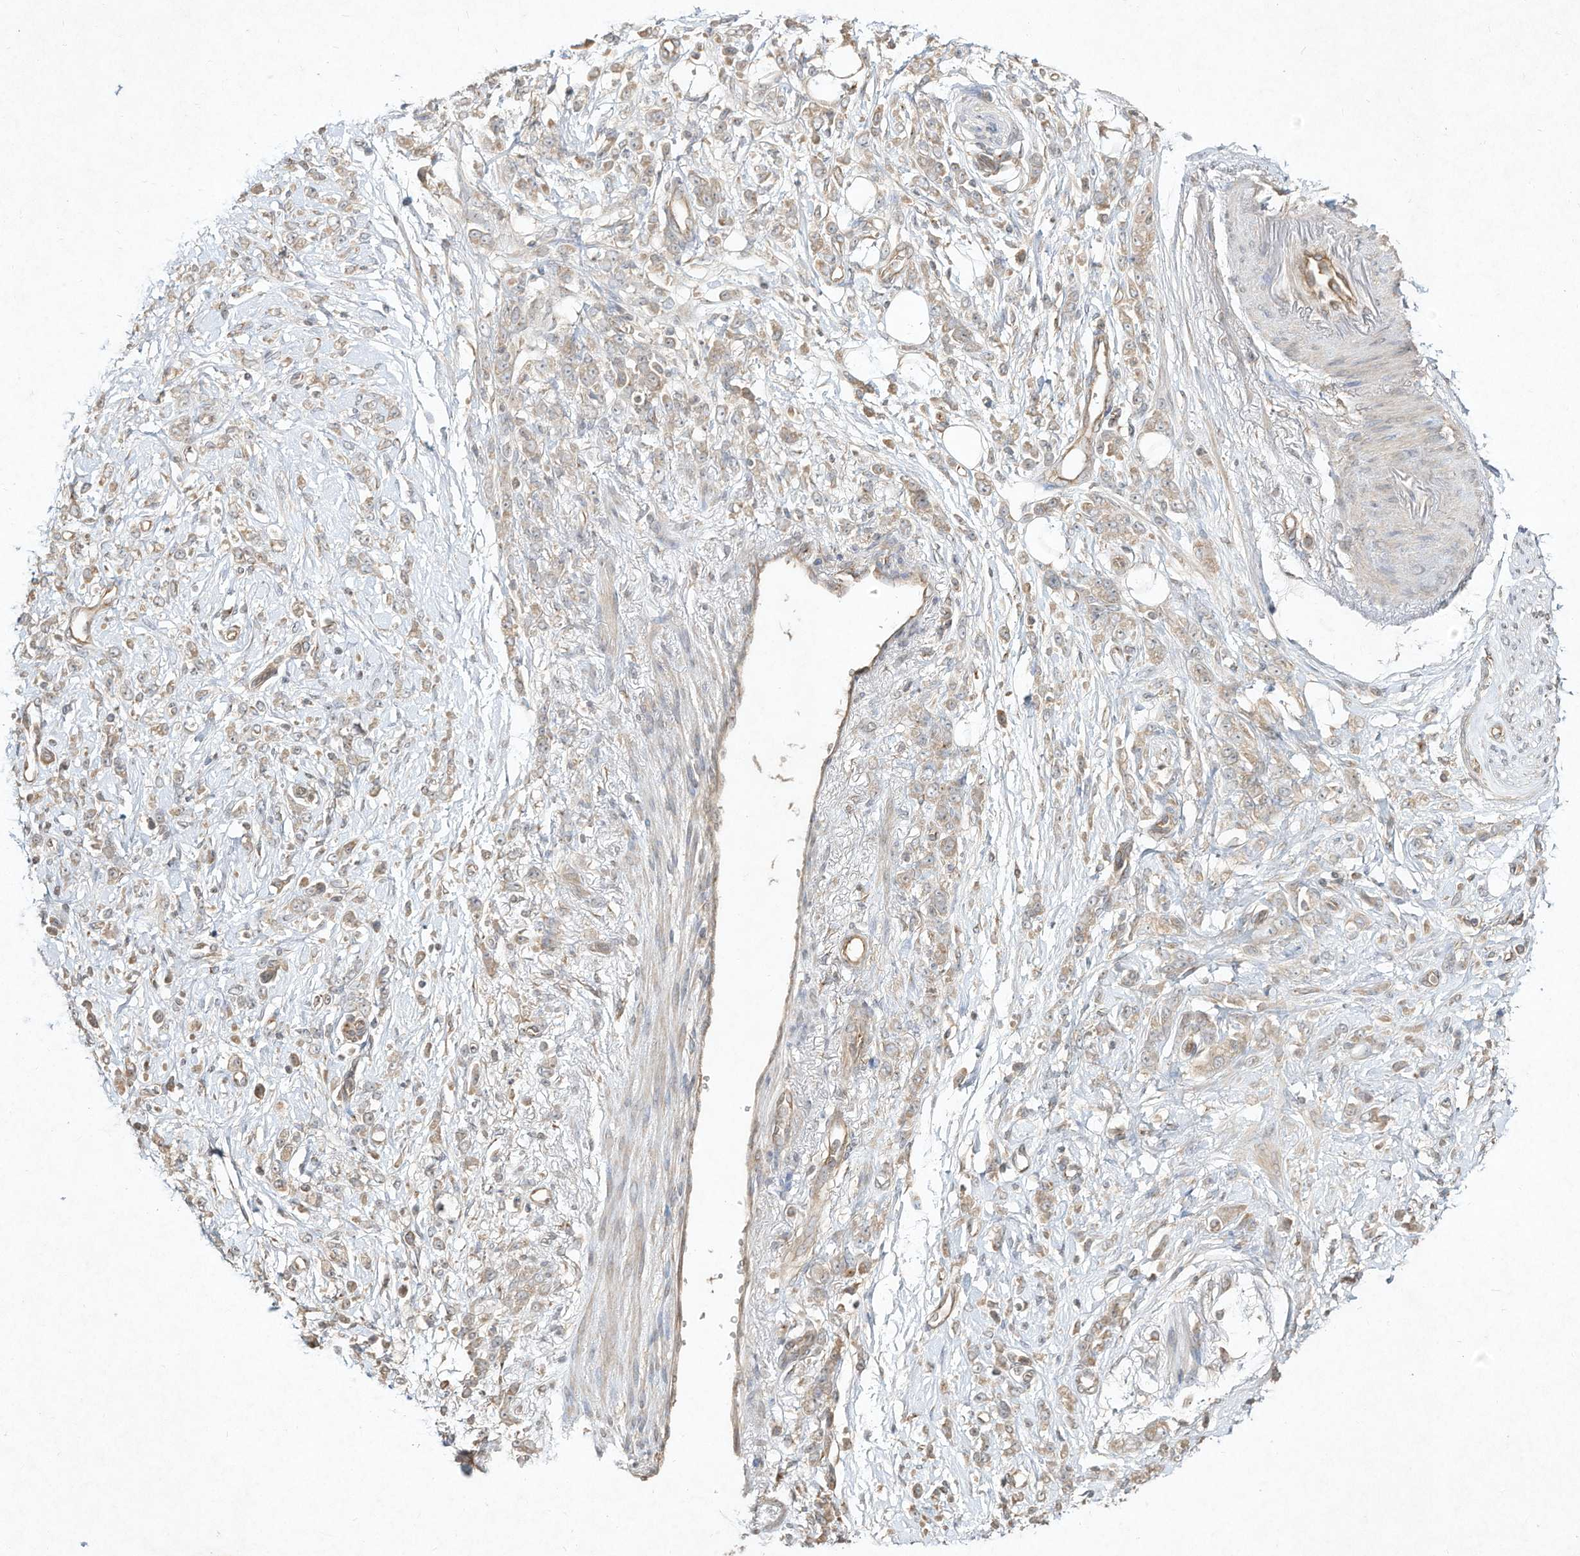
{"staining": {"intensity": "weak", "quantity": "<25%", "location": "cytoplasmic/membranous"}, "tissue": "stomach cancer", "cell_type": "Tumor cells", "image_type": "cancer", "snomed": [{"axis": "morphology", "description": "Normal tissue, NOS"}, {"axis": "morphology", "description": "Adenocarcinoma, NOS"}, {"axis": "topography", "description": "Stomach"}], "caption": "Protein analysis of stomach cancer (adenocarcinoma) shows no significant positivity in tumor cells.", "gene": "DYNC1I2", "patient": {"sex": "male", "age": 82}}